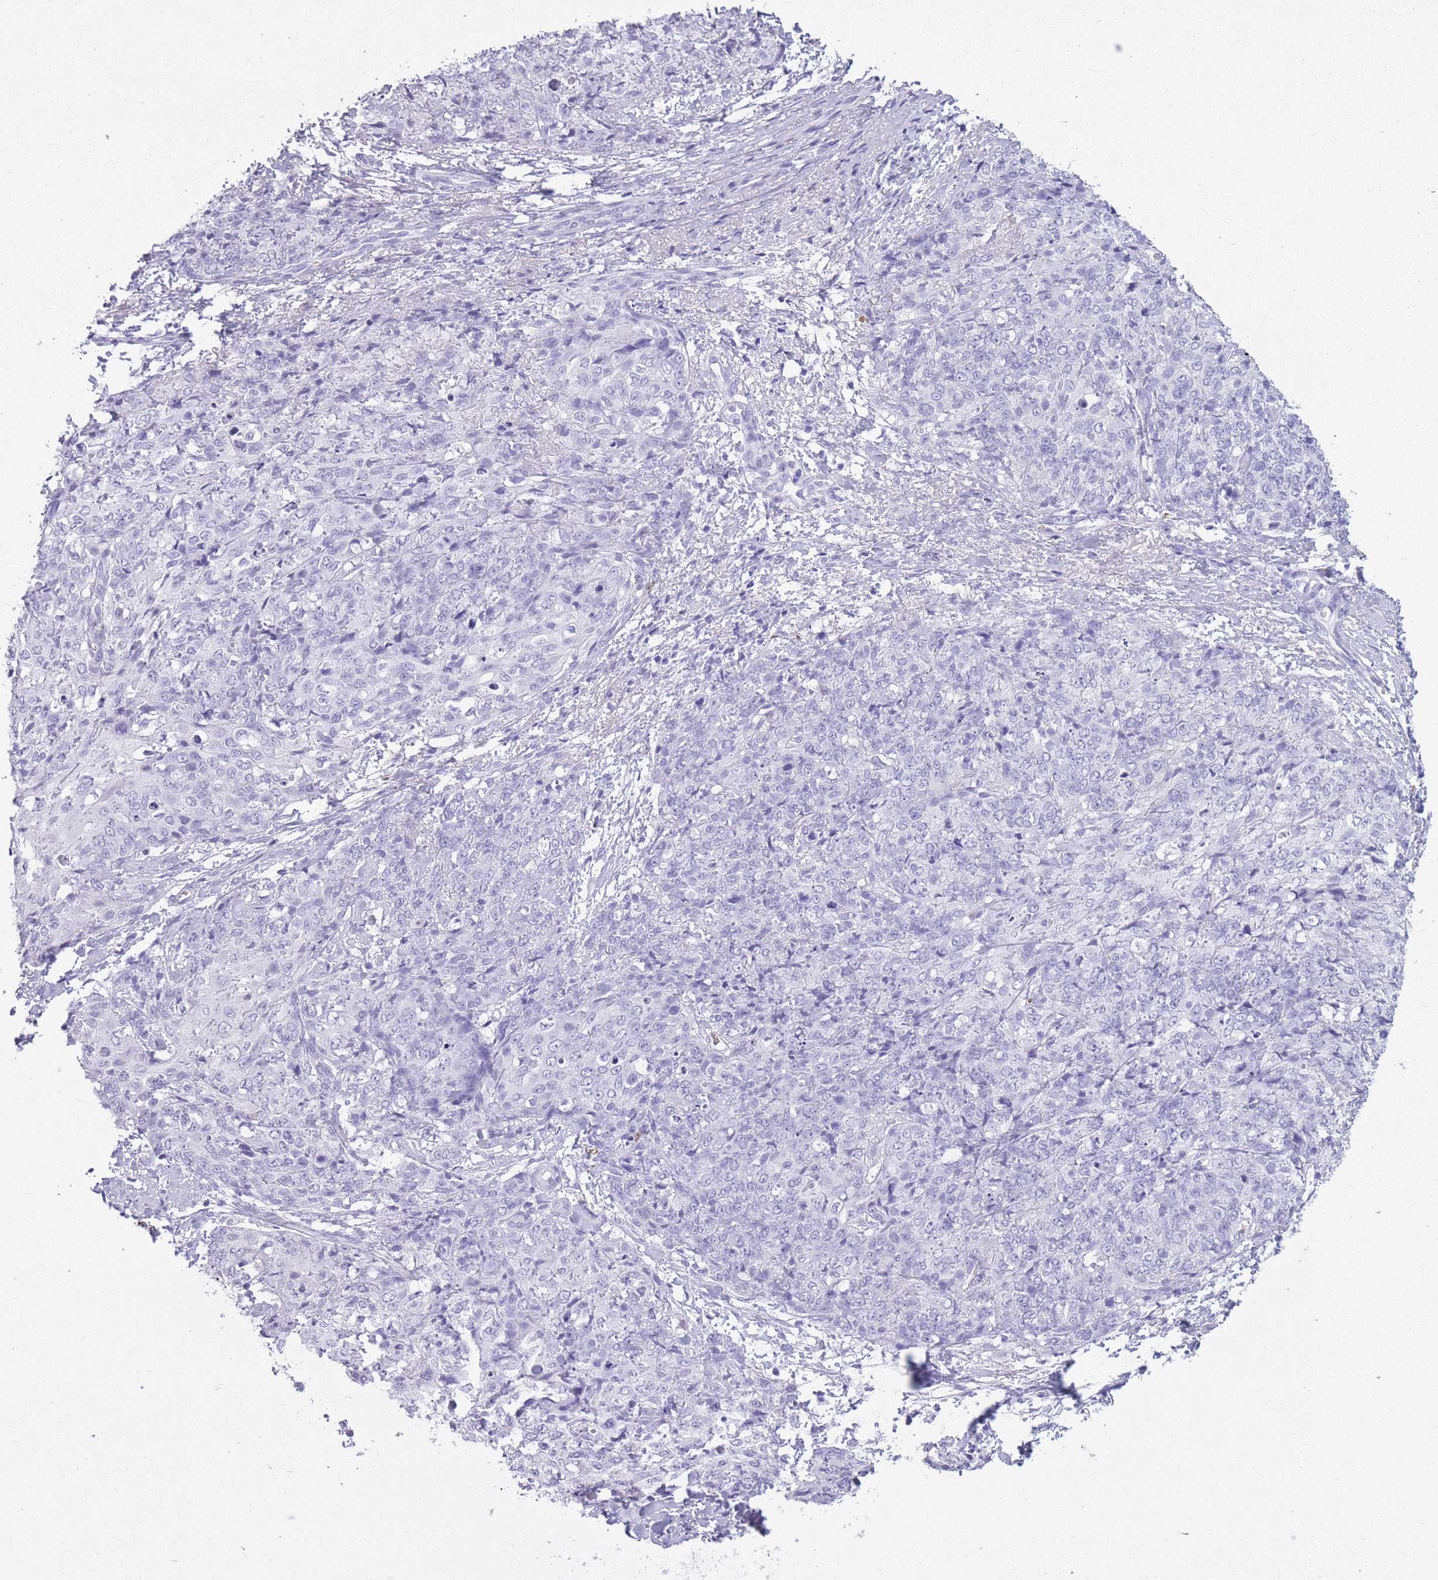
{"staining": {"intensity": "negative", "quantity": "none", "location": "none"}, "tissue": "skin cancer", "cell_type": "Tumor cells", "image_type": "cancer", "snomed": [{"axis": "morphology", "description": "Squamous cell carcinoma, NOS"}, {"axis": "topography", "description": "Skin"}, {"axis": "topography", "description": "Vulva"}], "caption": "A micrograph of skin cancer stained for a protein displays no brown staining in tumor cells. (DAB (3,3'-diaminobenzidine) immunohistochemistry visualized using brightfield microscopy, high magnification).", "gene": "OR7C1", "patient": {"sex": "female", "age": 85}}